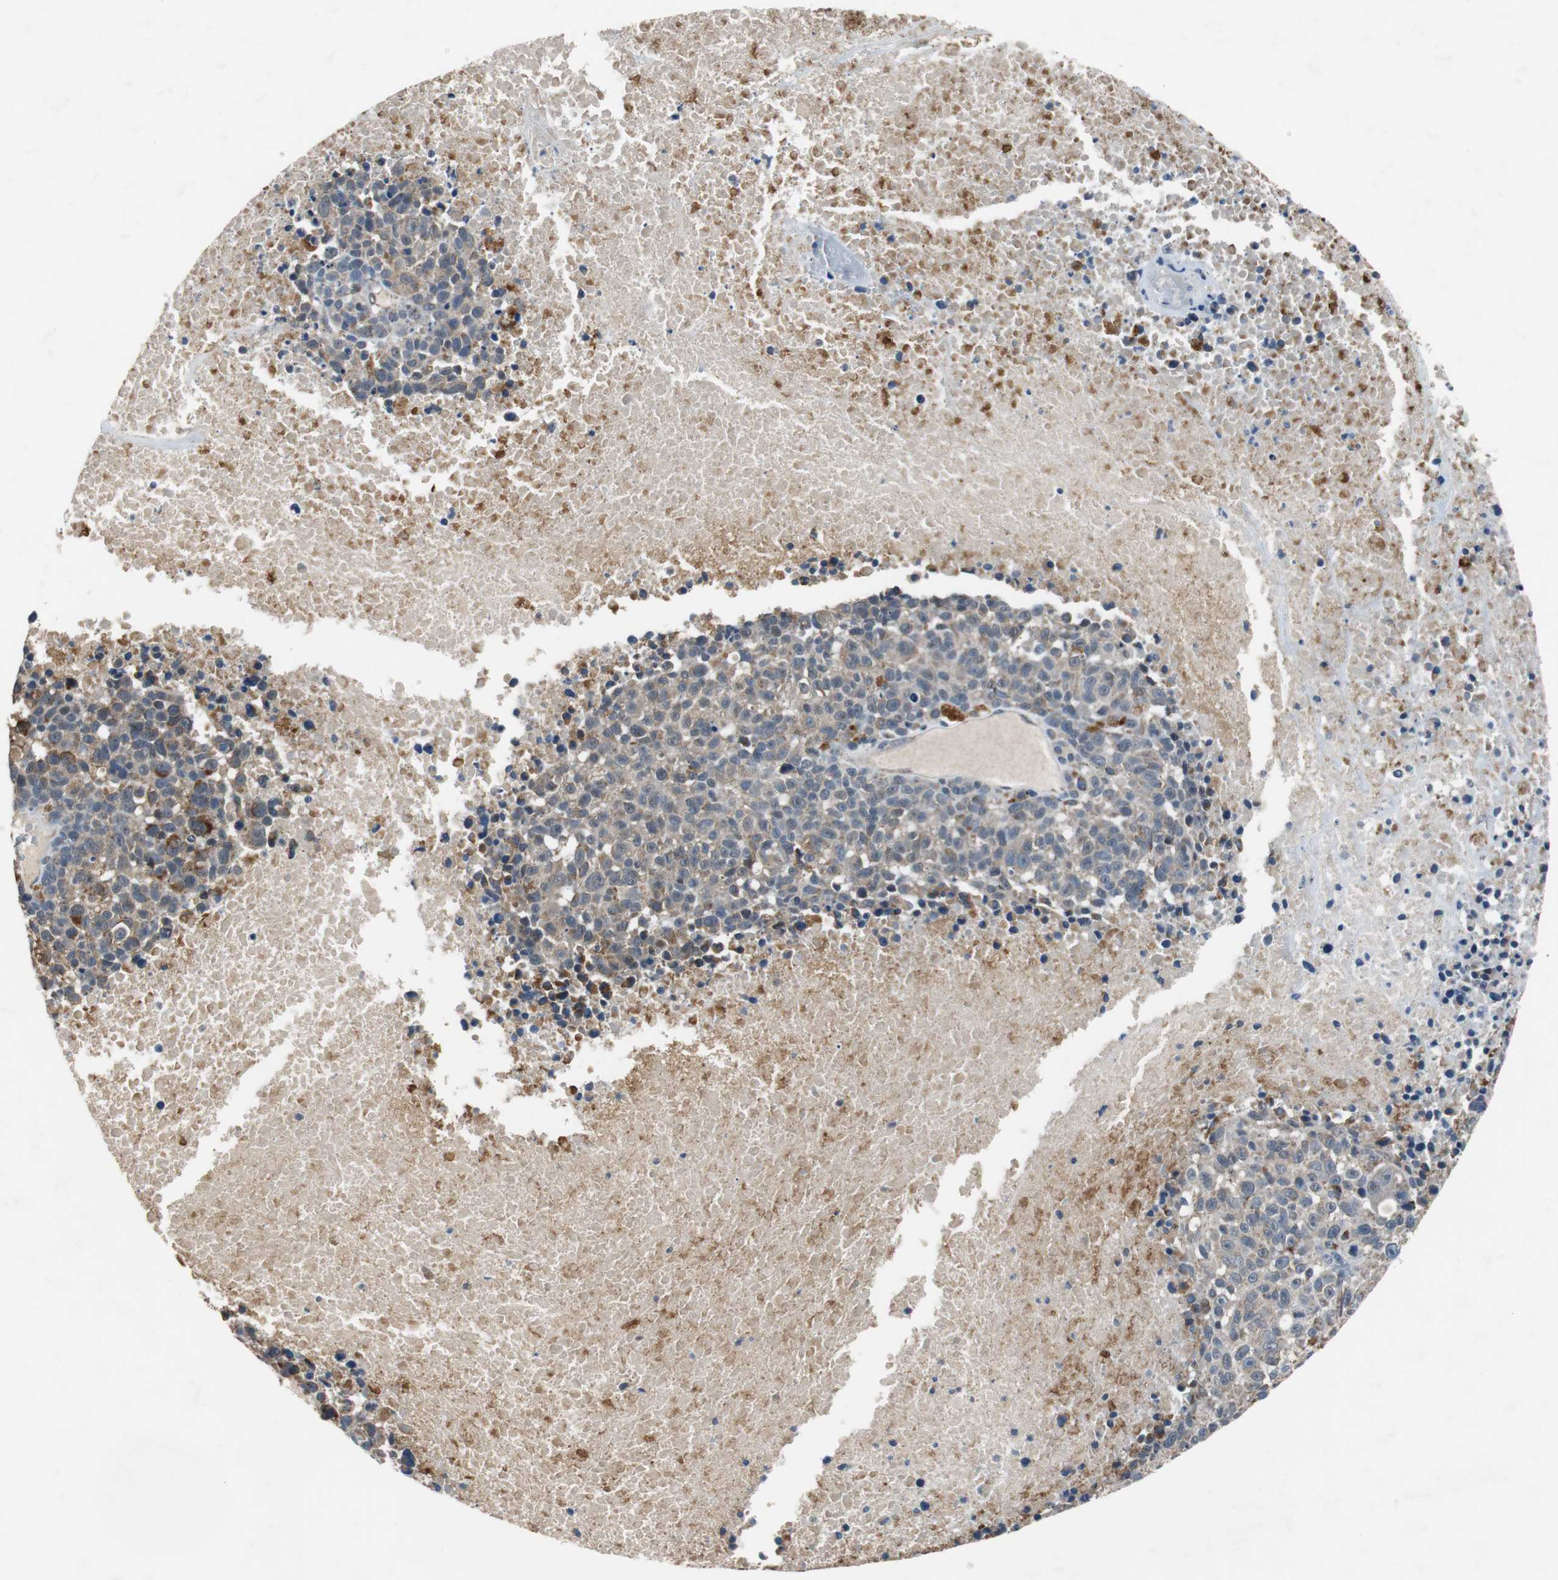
{"staining": {"intensity": "moderate", "quantity": "25%-75%", "location": "cytoplasmic/membranous"}, "tissue": "melanoma", "cell_type": "Tumor cells", "image_type": "cancer", "snomed": [{"axis": "morphology", "description": "Malignant melanoma, Metastatic site"}, {"axis": "topography", "description": "Cerebral cortex"}], "caption": "An immunohistochemistry image of tumor tissue is shown. Protein staining in brown labels moderate cytoplasmic/membranous positivity in melanoma within tumor cells. The protein of interest is shown in brown color, while the nuclei are stained blue.", "gene": "PITRM1", "patient": {"sex": "female", "age": 52}}